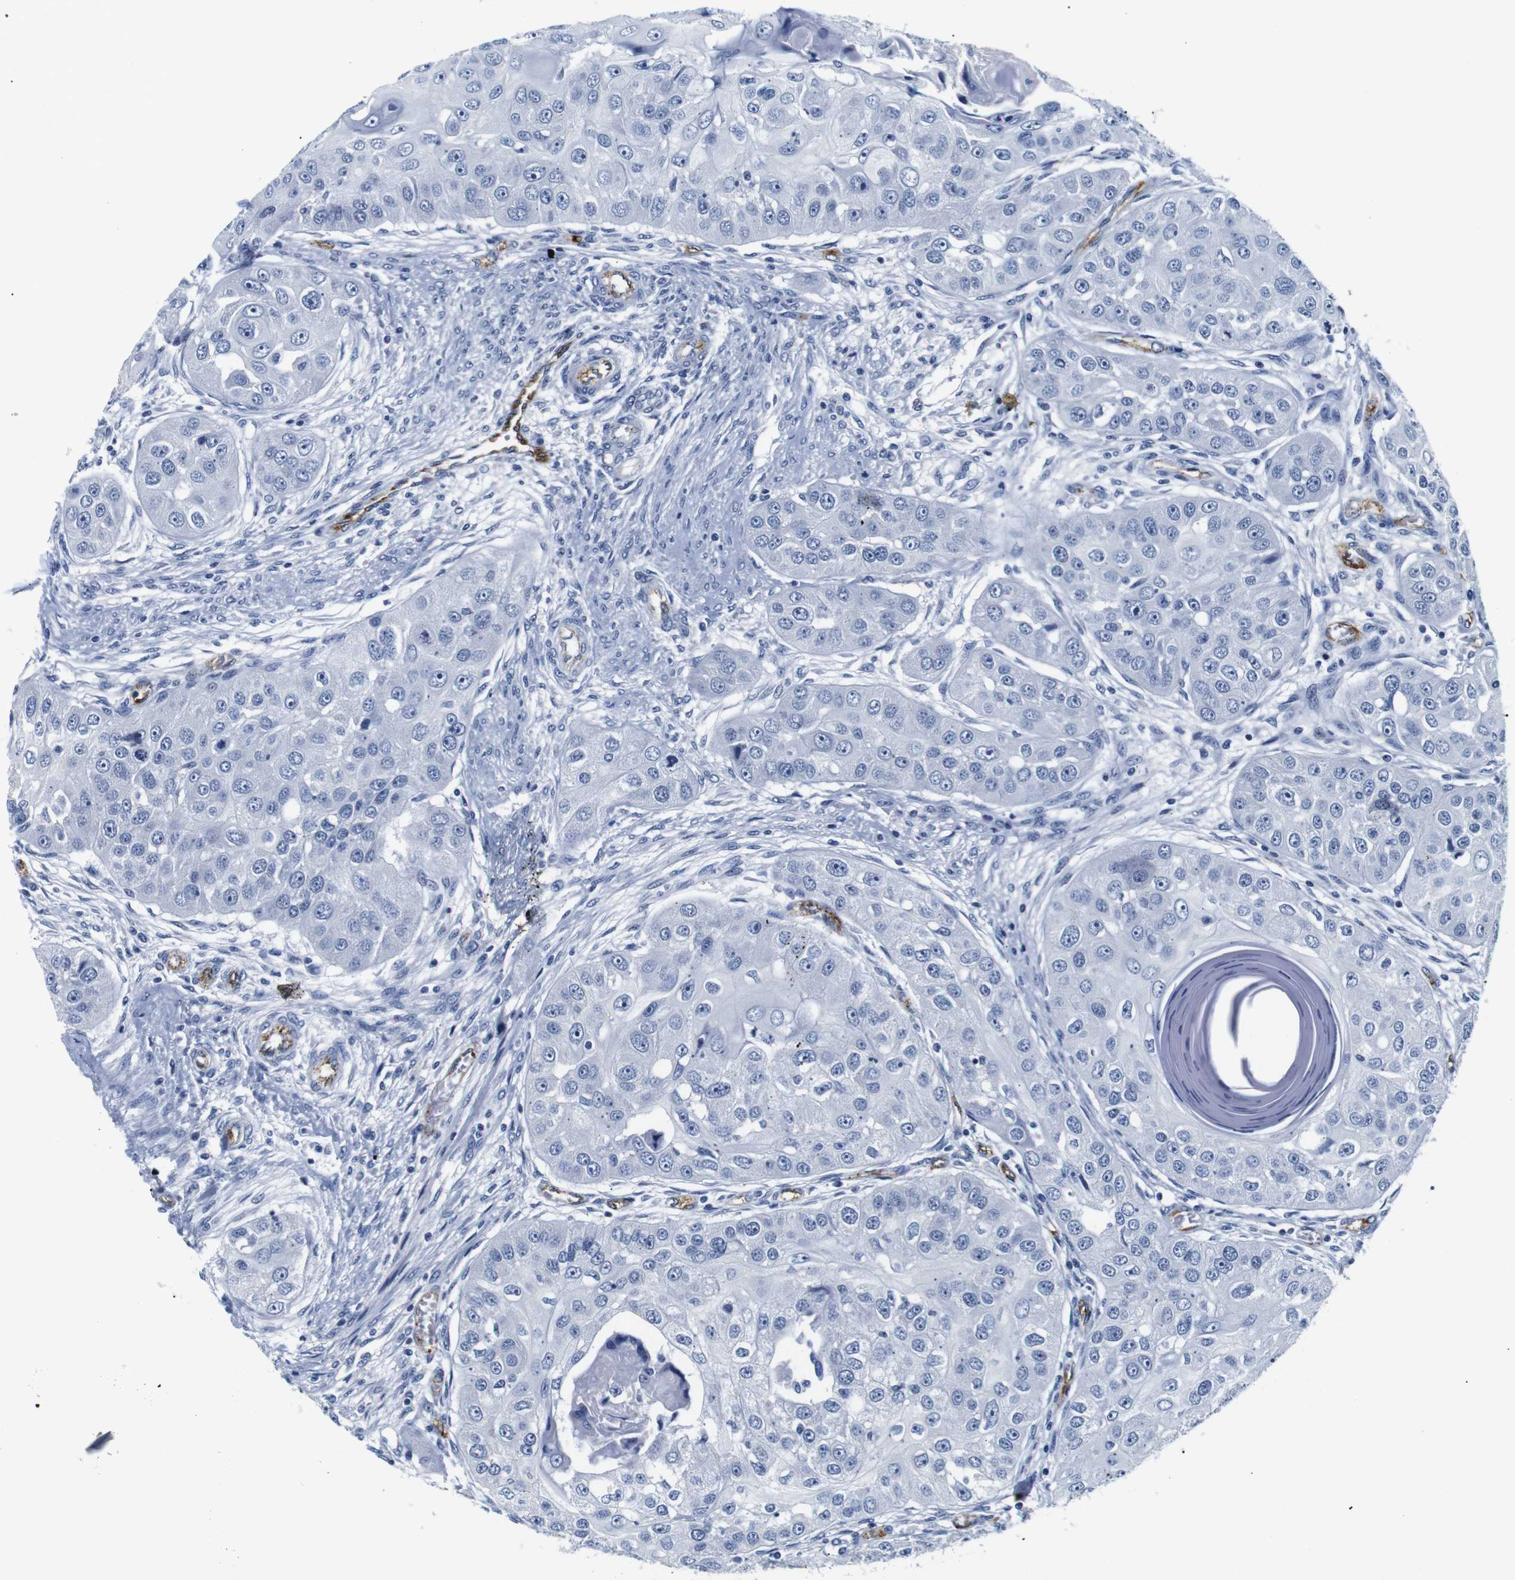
{"staining": {"intensity": "negative", "quantity": "none", "location": "none"}, "tissue": "head and neck cancer", "cell_type": "Tumor cells", "image_type": "cancer", "snomed": [{"axis": "morphology", "description": "Normal tissue, NOS"}, {"axis": "morphology", "description": "Squamous cell carcinoma, NOS"}, {"axis": "topography", "description": "Skeletal muscle"}, {"axis": "topography", "description": "Head-Neck"}], "caption": "Human head and neck squamous cell carcinoma stained for a protein using IHC reveals no positivity in tumor cells.", "gene": "MUC4", "patient": {"sex": "male", "age": 51}}